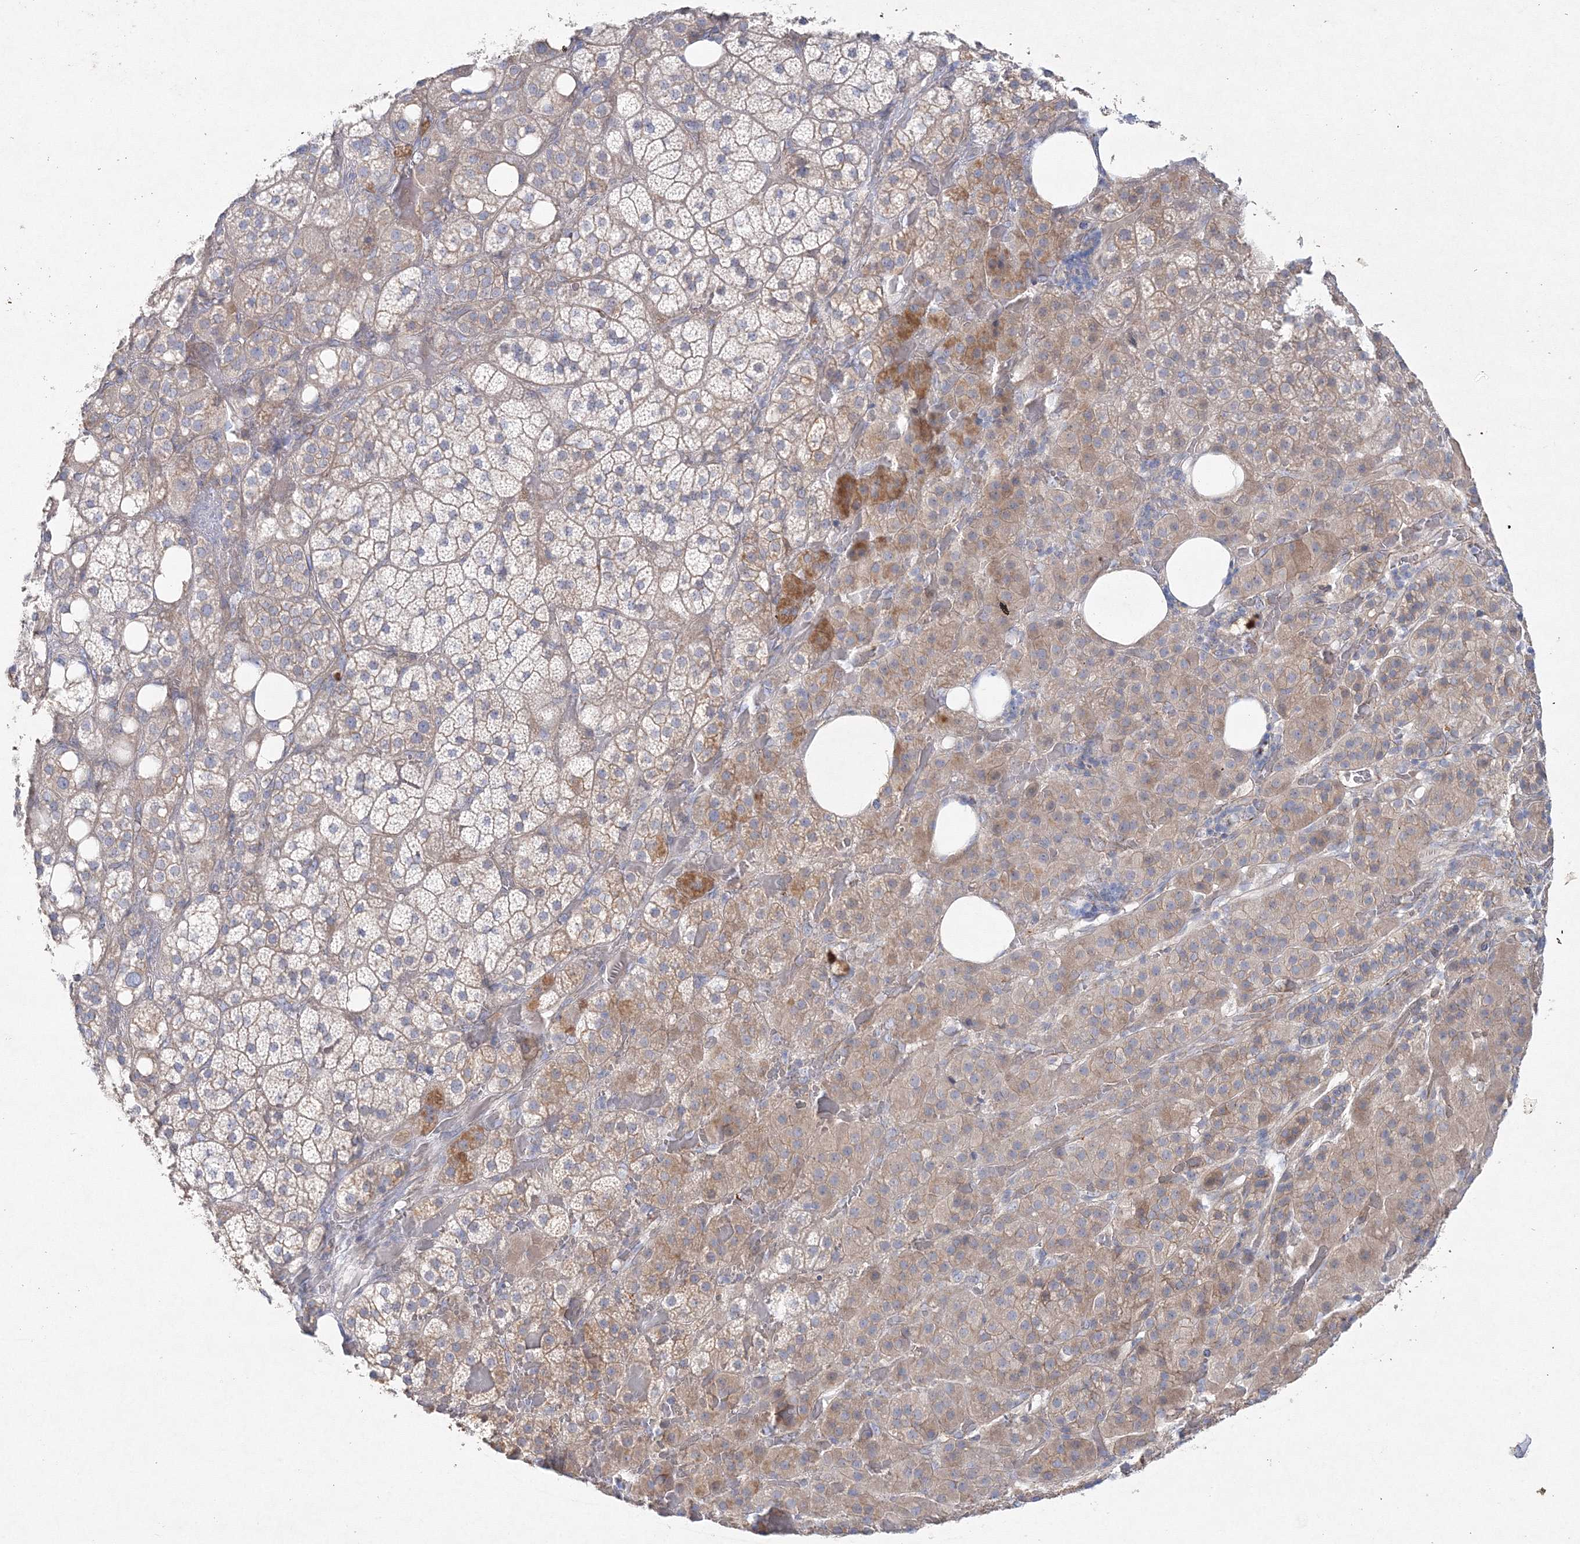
{"staining": {"intensity": "moderate", "quantity": ">75%", "location": "cytoplasmic/membranous"}, "tissue": "adrenal gland", "cell_type": "Glandular cells", "image_type": "normal", "snomed": [{"axis": "morphology", "description": "Normal tissue, NOS"}, {"axis": "topography", "description": "Adrenal gland"}], "caption": "Immunohistochemical staining of normal adrenal gland demonstrates medium levels of moderate cytoplasmic/membranous expression in approximately >75% of glandular cells.", "gene": "NAA40", "patient": {"sex": "female", "age": 59}}